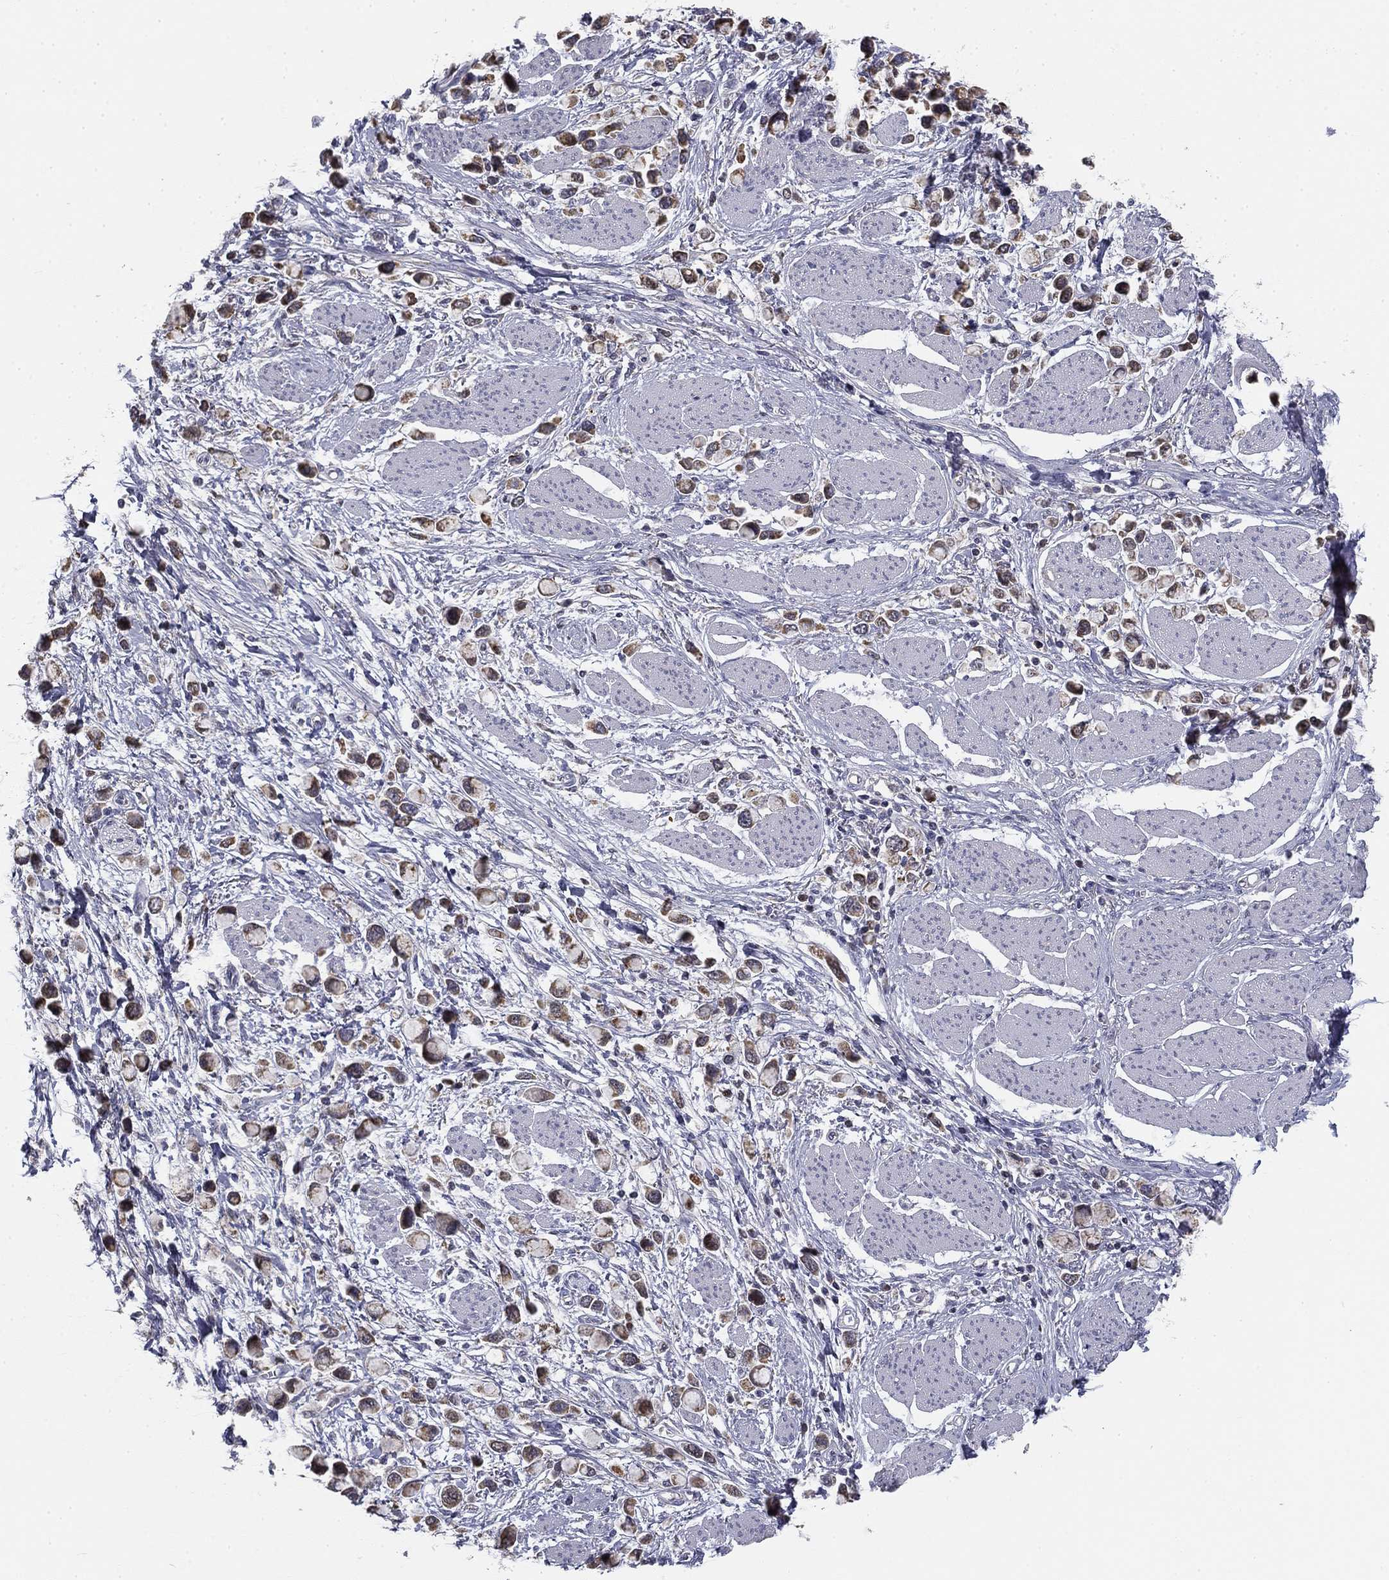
{"staining": {"intensity": "strong", "quantity": "25%-75%", "location": "cytoplasmic/membranous"}, "tissue": "stomach cancer", "cell_type": "Tumor cells", "image_type": "cancer", "snomed": [{"axis": "morphology", "description": "Adenocarcinoma, NOS"}, {"axis": "topography", "description": "Stomach"}], "caption": "Immunohistochemistry (IHC) of stomach adenocarcinoma shows high levels of strong cytoplasmic/membranous positivity in approximately 25%-75% of tumor cells. (brown staining indicates protein expression, while blue staining denotes nuclei).", "gene": "SLC2A9", "patient": {"sex": "female", "age": 81}}